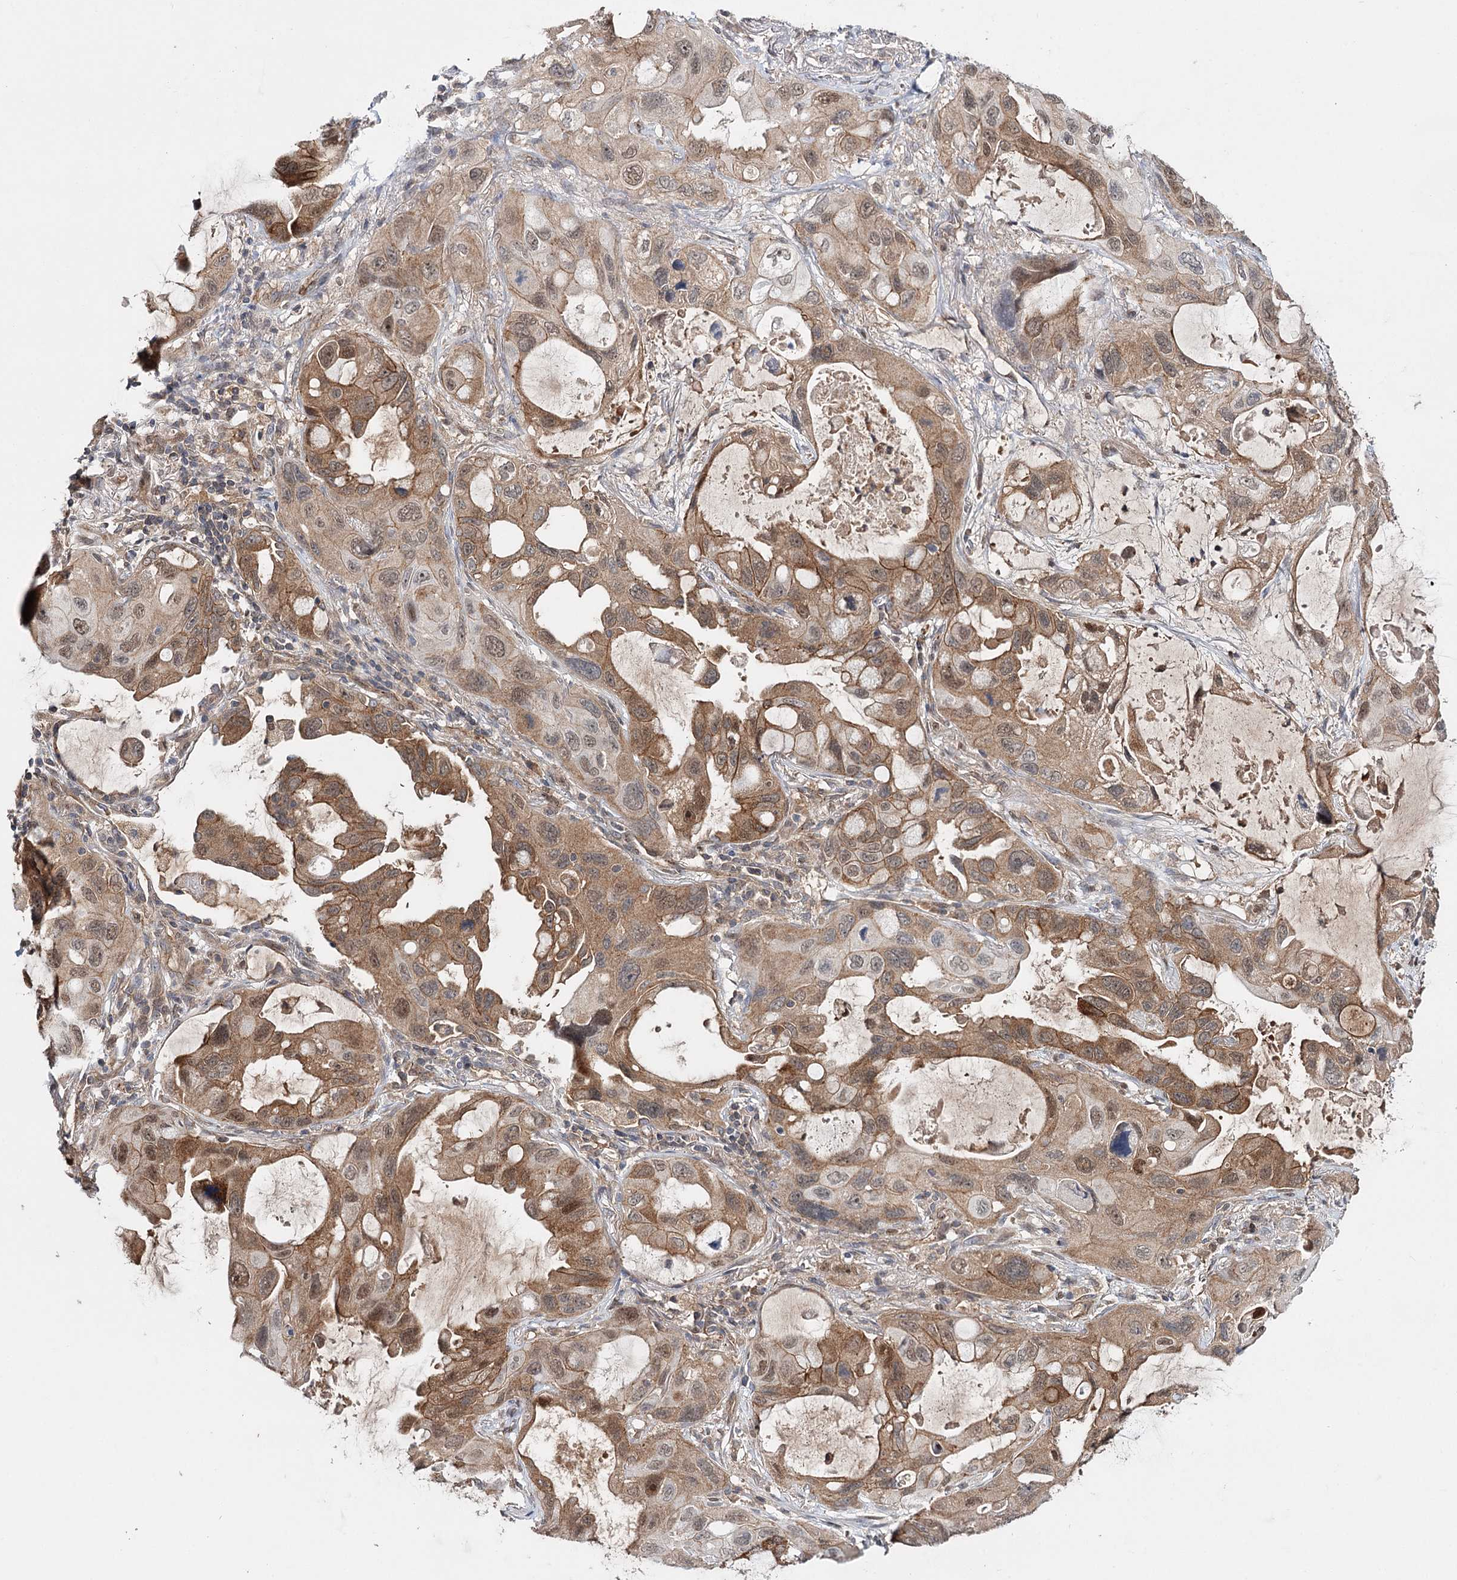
{"staining": {"intensity": "moderate", "quantity": ">75%", "location": "cytoplasmic/membranous,nuclear"}, "tissue": "lung cancer", "cell_type": "Tumor cells", "image_type": "cancer", "snomed": [{"axis": "morphology", "description": "Squamous cell carcinoma, NOS"}, {"axis": "topography", "description": "Lung"}], "caption": "Immunohistochemistry staining of lung cancer, which exhibits medium levels of moderate cytoplasmic/membranous and nuclear staining in approximately >75% of tumor cells indicating moderate cytoplasmic/membranous and nuclear protein positivity. The staining was performed using DAB (brown) for protein detection and nuclei were counterstained in hematoxylin (blue).", "gene": "PKP4", "patient": {"sex": "female", "age": 73}}